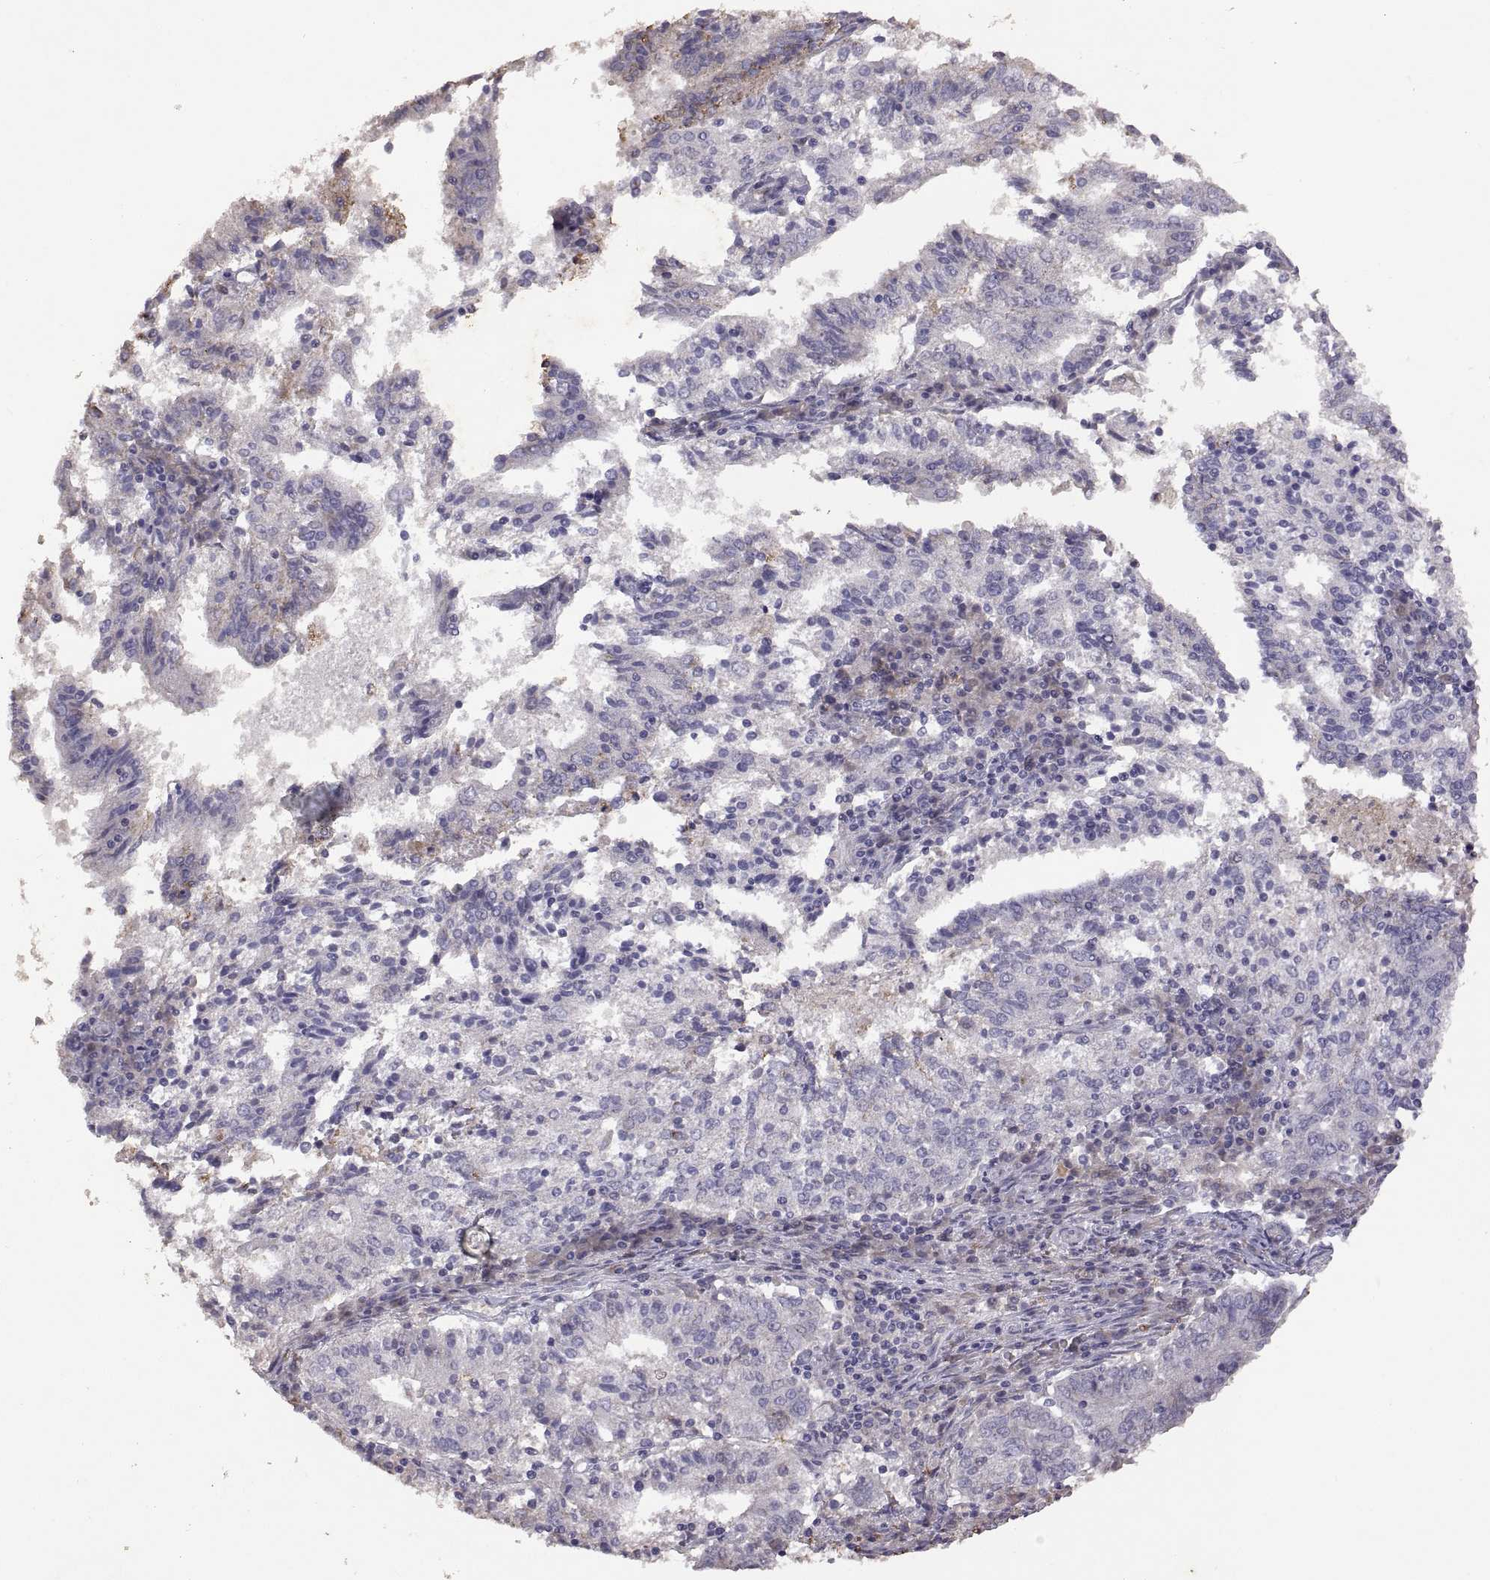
{"staining": {"intensity": "weak", "quantity": "25%-75%", "location": "cytoplasmic/membranous"}, "tissue": "endometrial cancer", "cell_type": "Tumor cells", "image_type": "cancer", "snomed": [{"axis": "morphology", "description": "Adenocarcinoma, NOS"}, {"axis": "topography", "description": "Endometrium"}], "caption": "Endometrial cancer stained with immunohistochemistry (IHC) demonstrates weak cytoplasmic/membranous staining in about 25%-75% of tumor cells. (DAB (3,3'-diaminobenzidine) IHC, brown staining for protein, blue staining for nuclei).", "gene": "DEFB136", "patient": {"sex": "female", "age": 82}}